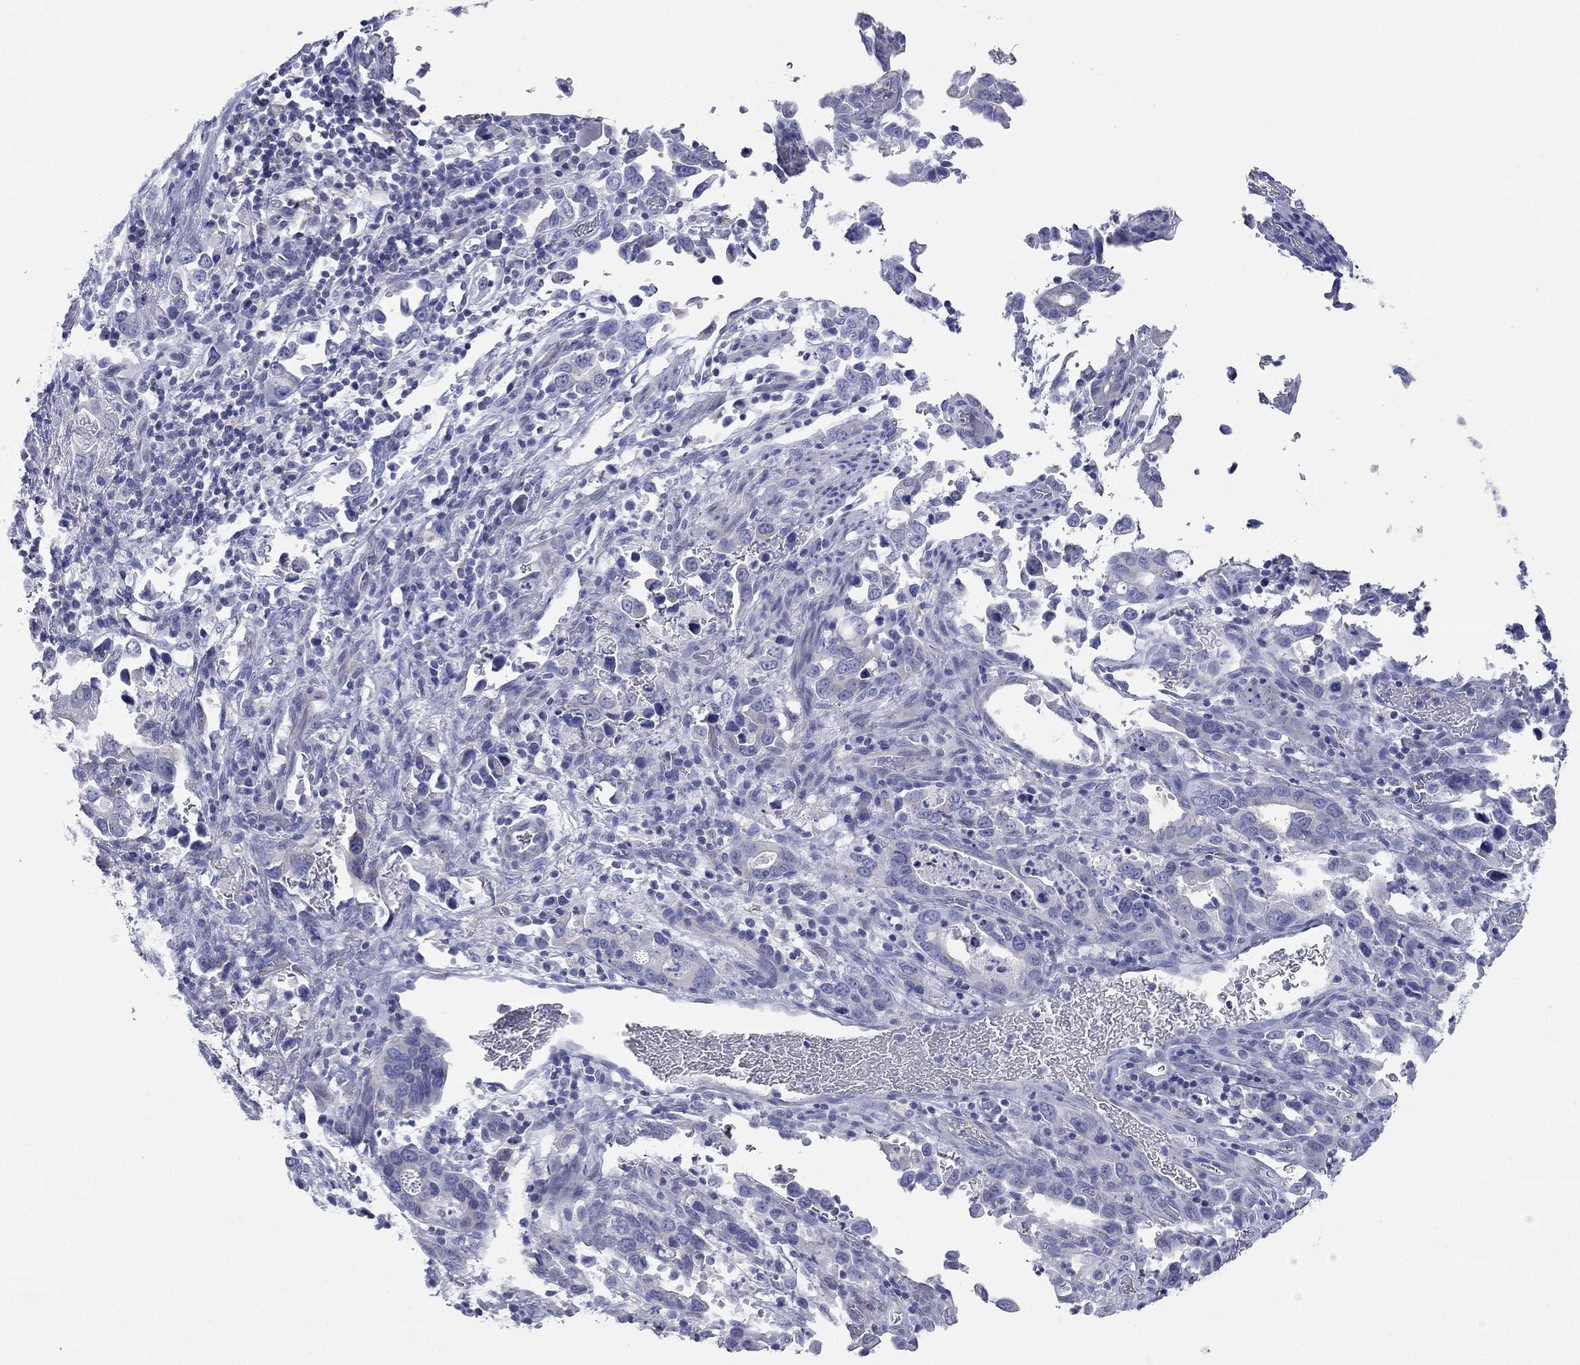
{"staining": {"intensity": "negative", "quantity": "none", "location": "none"}, "tissue": "stomach cancer", "cell_type": "Tumor cells", "image_type": "cancer", "snomed": [{"axis": "morphology", "description": "Adenocarcinoma, NOS"}, {"axis": "topography", "description": "Stomach, upper"}], "caption": "Immunohistochemical staining of human stomach adenocarcinoma reveals no significant positivity in tumor cells. Nuclei are stained in blue.", "gene": "ACTL7B", "patient": {"sex": "male", "age": 74}}